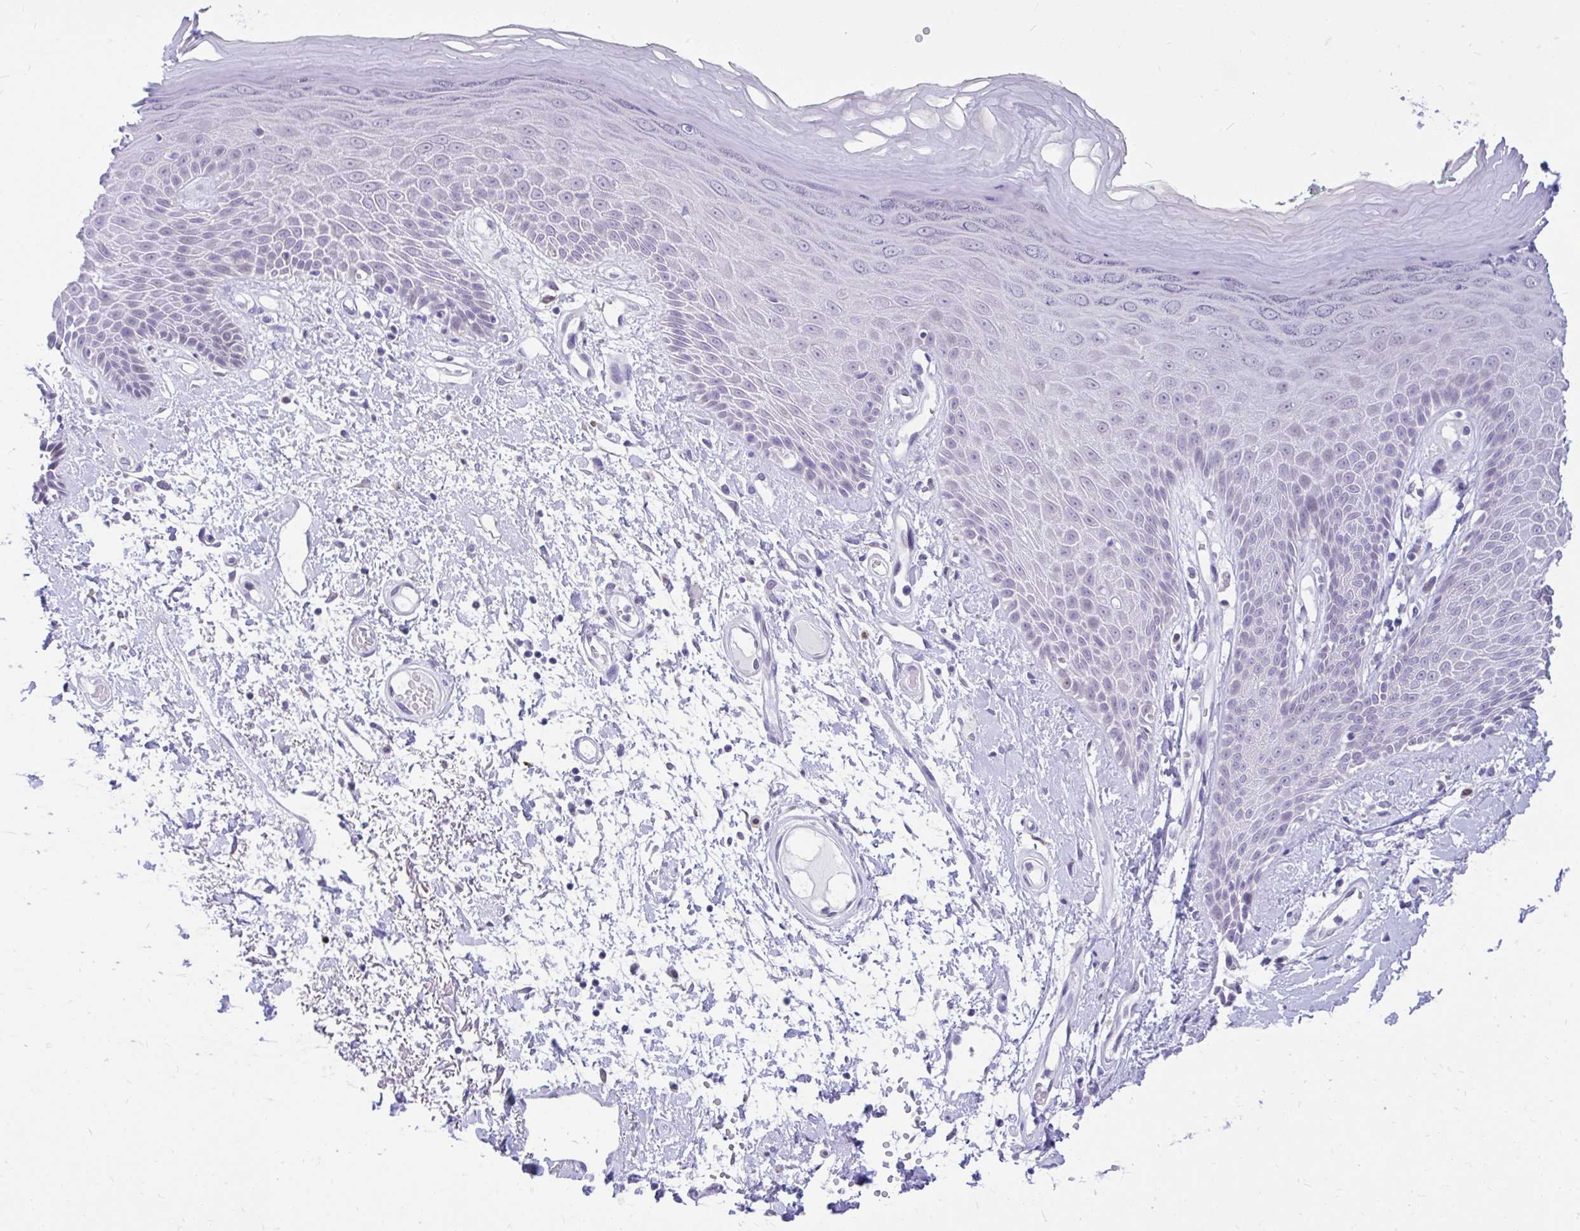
{"staining": {"intensity": "moderate", "quantity": "<25%", "location": "nuclear"}, "tissue": "skin", "cell_type": "Epidermal cells", "image_type": "normal", "snomed": [{"axis": "morphology", "description": "Normal tissue, NOS"}, {"axis": "topography", "description": "Anal"}, {"axis": "topography", "description": "Peripheral nerve tissue"}], "caption": "Immunohistochemistry of benign skin displays low levels of moderate nuclear positivity in approximately <25% of epidermal cells.", "gene": "GLB1L2", "patient": {"sex": "male", "age": 78}}